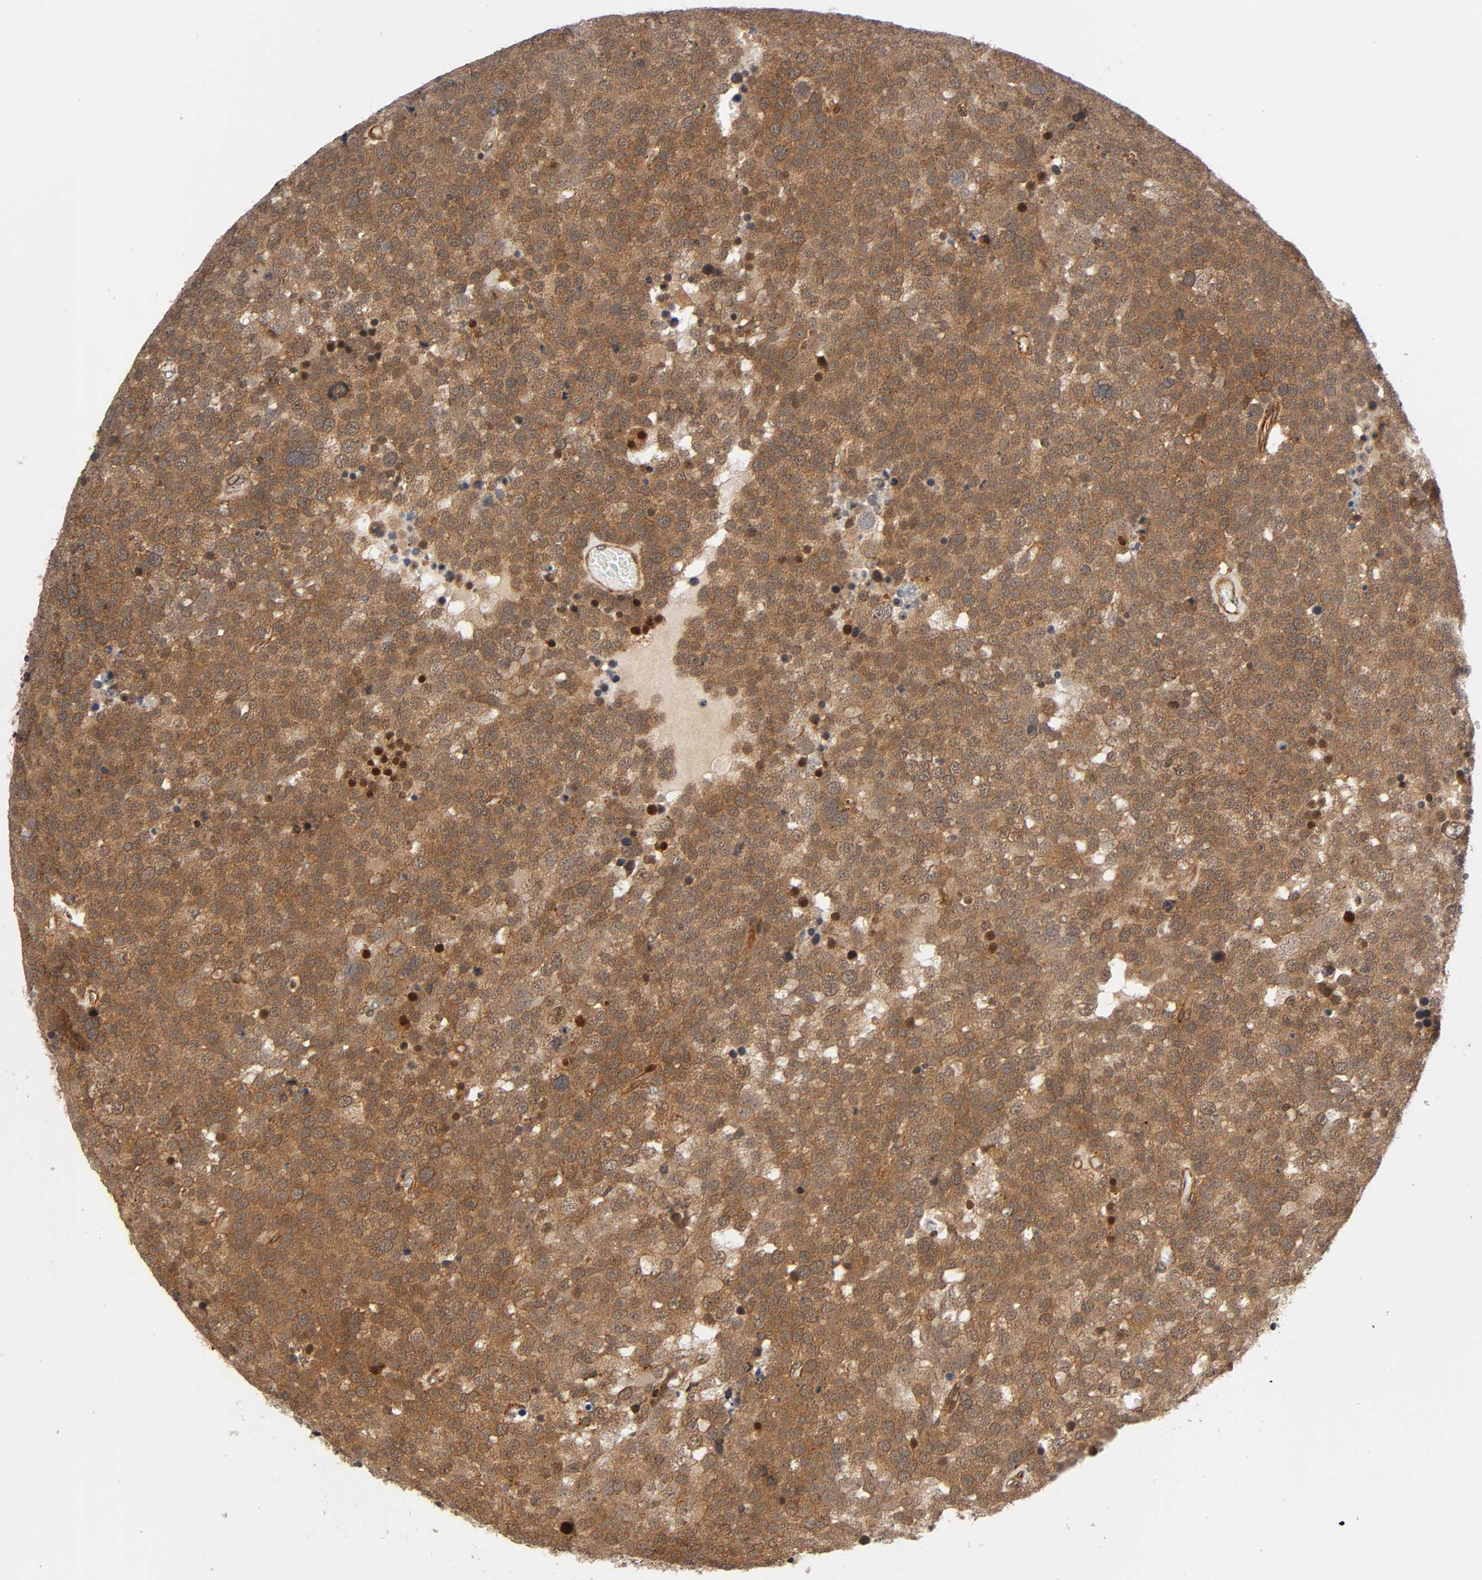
{"staining": {"intensity": "moderate", "quantity": ">75%", "location": "cytoplasmic/membranous"}, "tissue": "testis cancer", "cell_type": "Tumor cells", "image_type": "cancer", "snomed": [{"axis": "morphology", "description": "Seminoma, NOS"}, {"axis": "topography", "description": "Testis"}], "caption": "Seminoma (testis) was stained to show a protein in brown. There is medium levels of moderate cytoplasmic/membranous expression in about >75% of tumor cells.", "gene": "IQCJ-SCHIP1", "patient": {"sex": "male", "age": 71}}